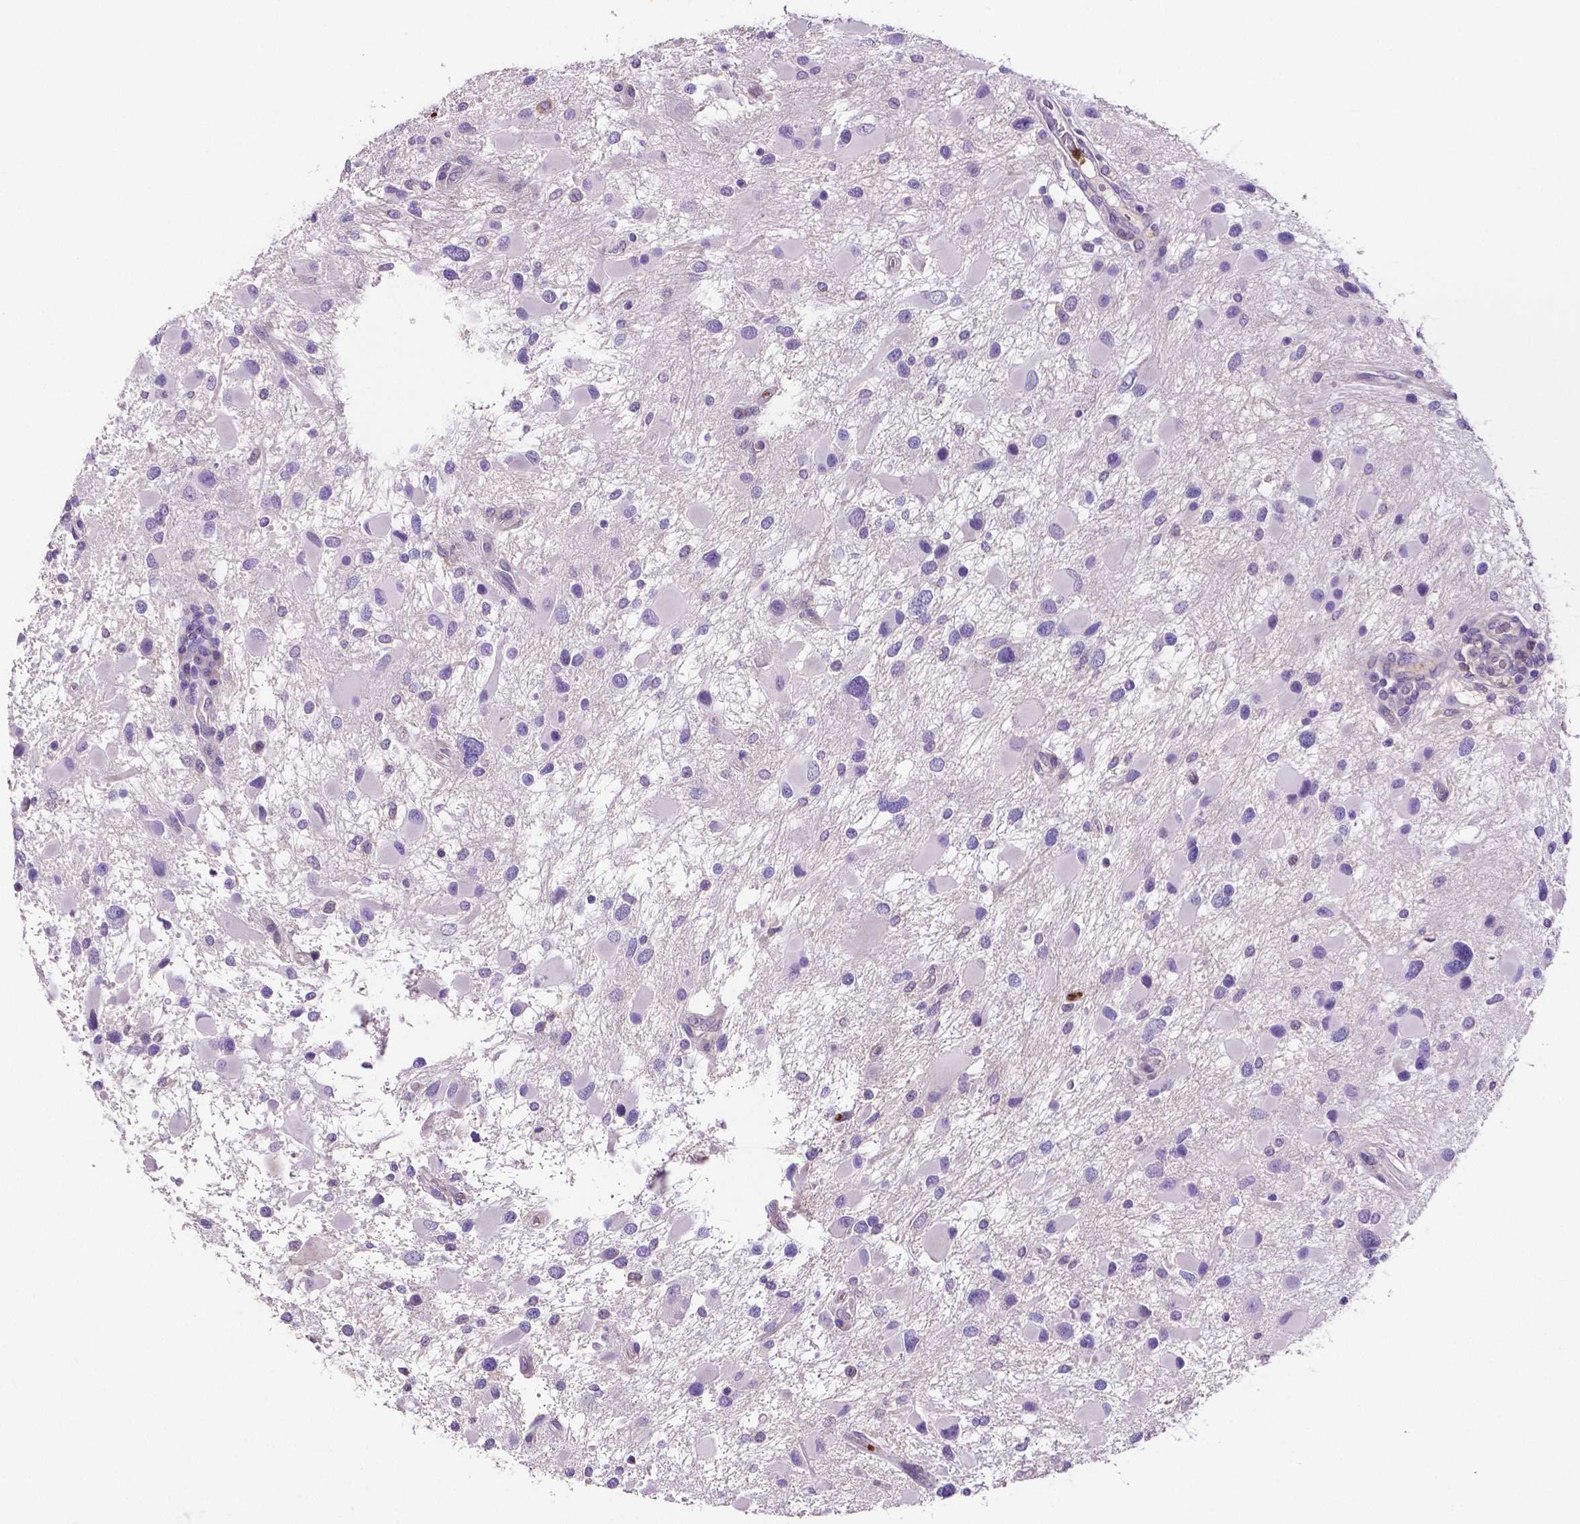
{"staining": {"intensity": "negative", "quantity": "none", "location": "none"}, "tissue": "glioma", "cell_type": "Tumor cells", "image_type": "cancer", "snomed": [{"axis": "morphology", "description": "Glioma, malignant, Low grade"}, {"axis": "topography", "description": "Brain"}], "caption": "Human malignant glioma (low-grade) stained for a protein using IHC exhibits no staining in tumor cells.", "gene": "MMP9", "patient": {"sex": "female", "age": 32}}